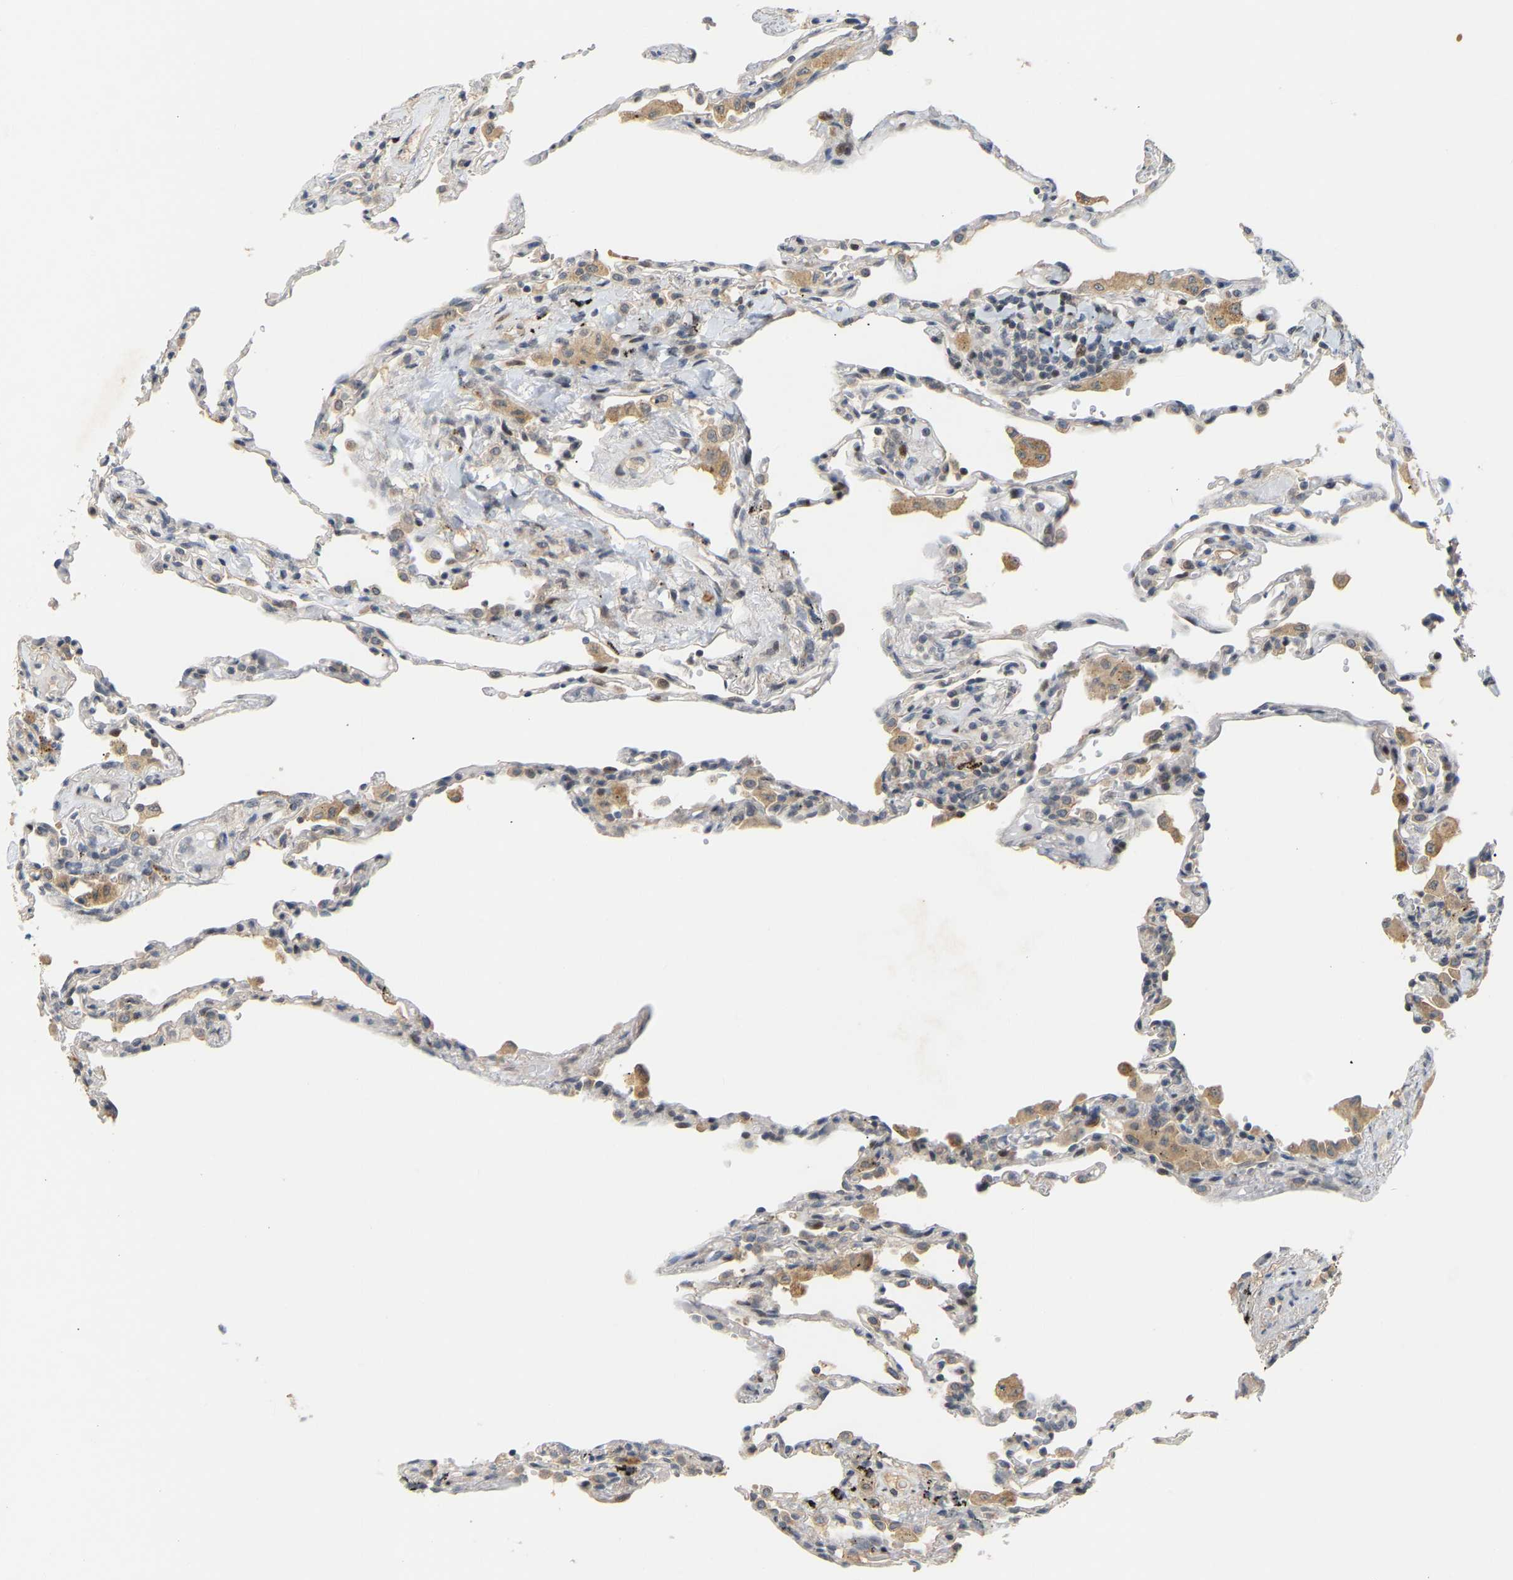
{"staining": {"intensity": "weak", "quantity": "<25%", "location": "cytoplasmic/membranous"}, "tissue": "lung", "cell_type": "Alveolar cells", "image_type": "normal", "snomed": [{"axis": "morphology", "description": "Normal tissue, NOS"}, {"axis": "topography", "description": "Lung"}], "caption": "Immunohistochemistry (IHC) of benign lung exhibits no expression in alveolar cells.", "gene": "PTPN4", "patient": {"sex": "male", "age": 59}}